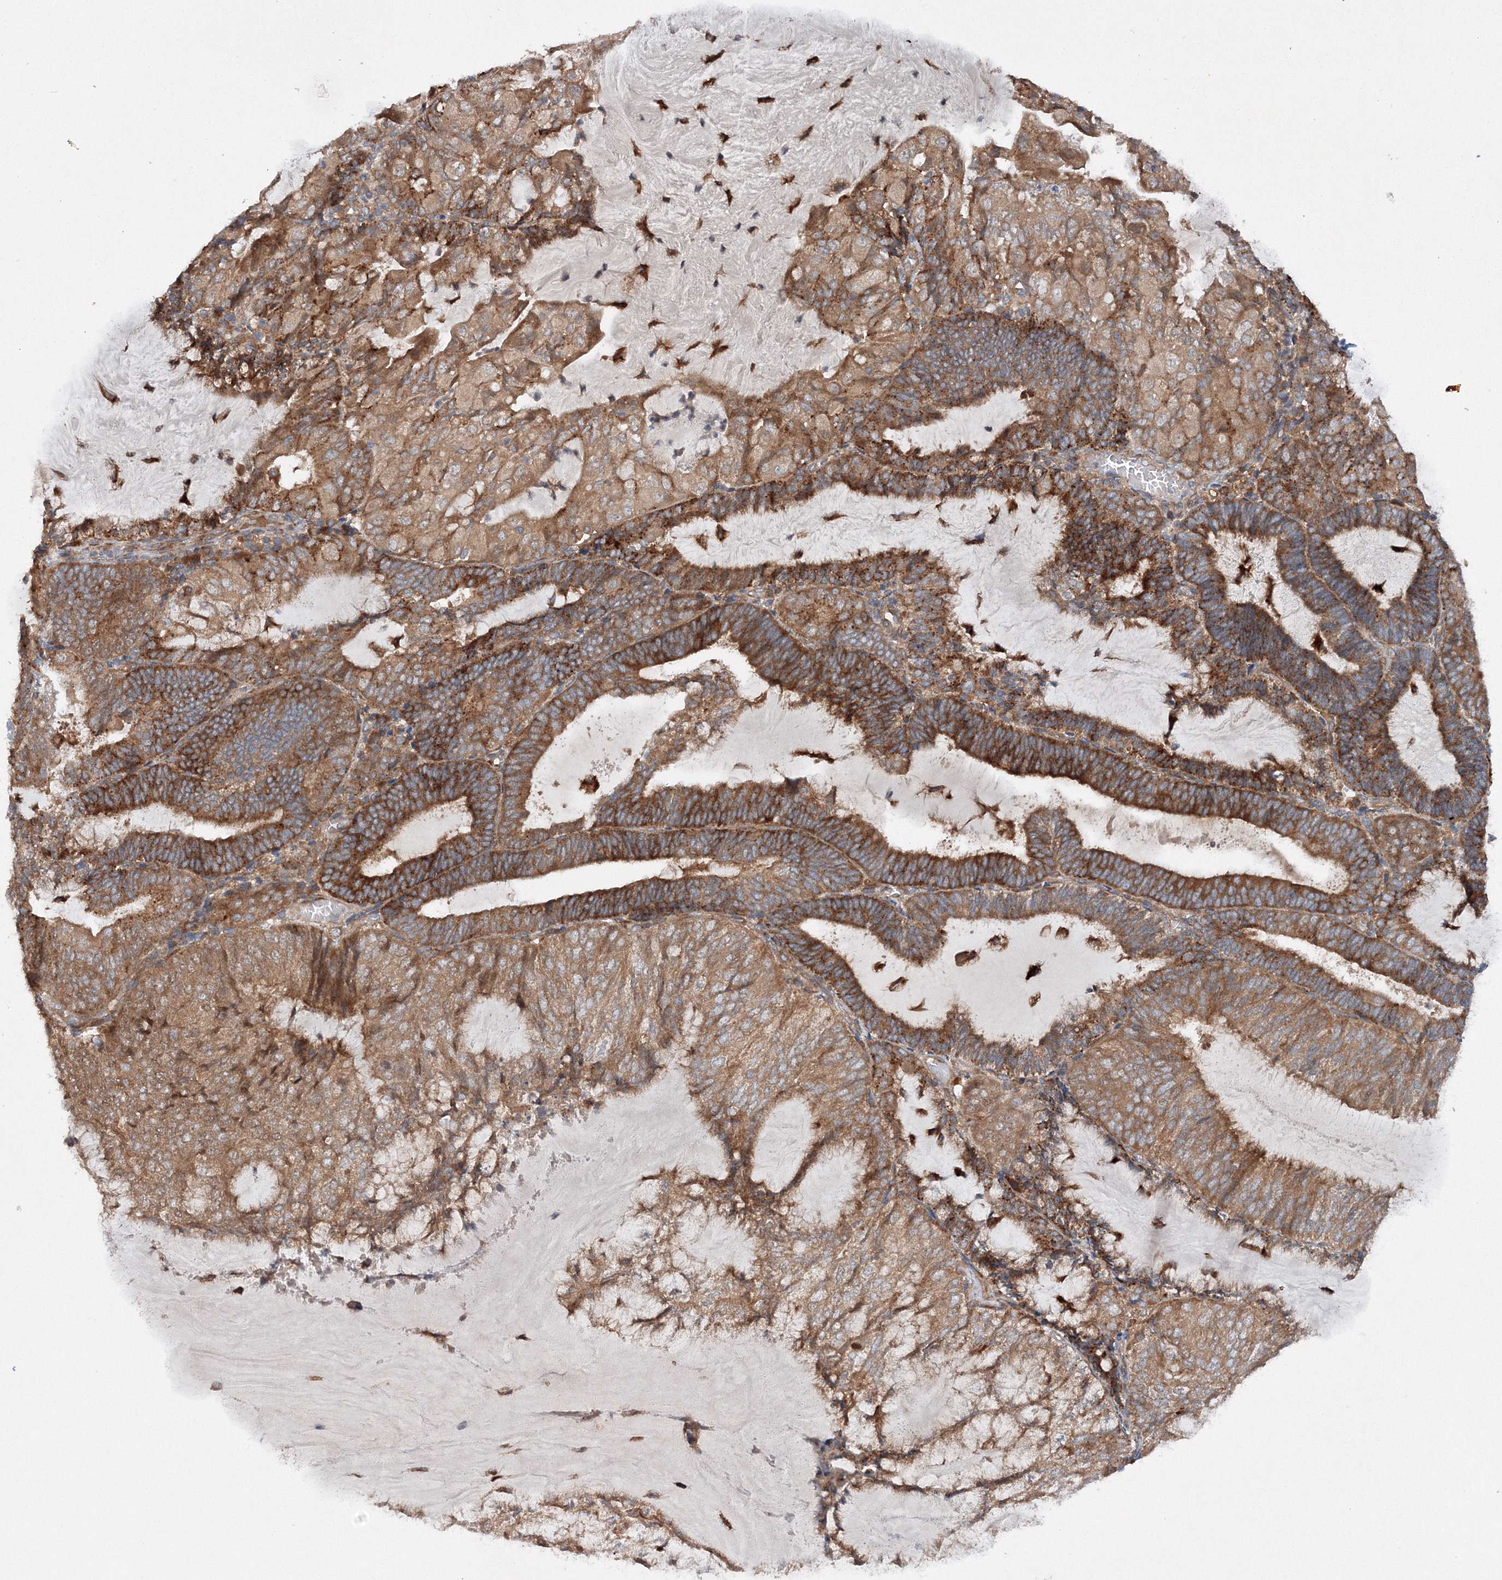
{"staining": {"intensity": "strong", "quantity": ">75%", "location": "cytoplasmic/membranous"}, "tissue": "endometrial cancer", "cell_type": "Tumor cells", "image_type": "cancer", "snomed": [{"axis": "morphology", "description": "Adenocarcinoma, NOS"}, {"axis": "topography", "description": "Endometrium"}], "caption": "Protein staining by IHC demonstrates strong cytoplasmic/membranous positivity in approximately >75% of tumor cells in adenocarcinoma (endometrial).", "gene": "SLC36A1", "patient": {"sex": "female", "age": 81}}